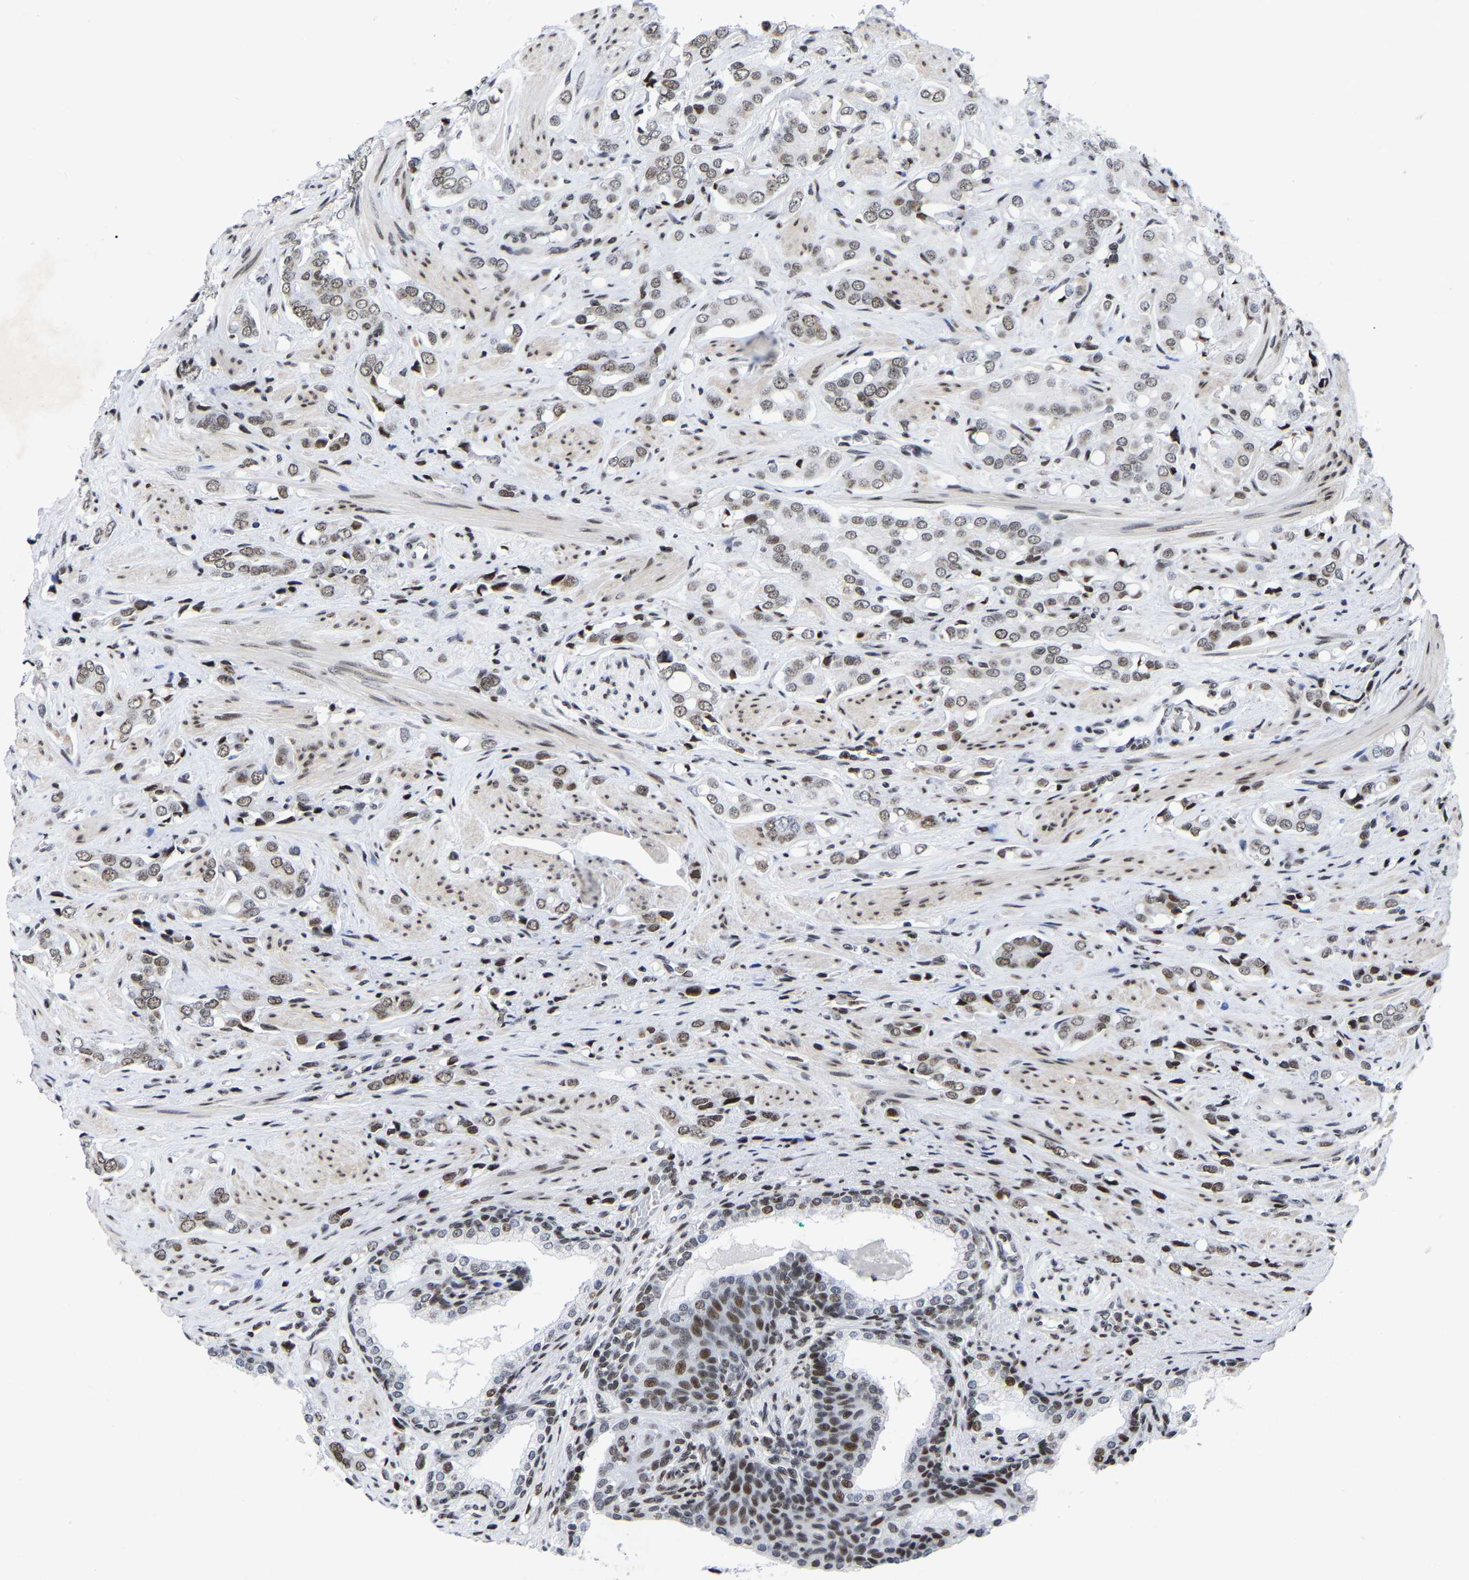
{"staining": {"intensity": "moderate", "quantity": "25%-75%", "location": "nuclear"}, "tissue": "prostate cancer", "cell_type": "Tumor cells", "image_type": "cancer", "snomed": [{"axis": "morphology", "description": "Adenocarcinoma, High grade"}, {"axis": "topography", "description": "Prostate"}], "caption": "Prostate cancer (adenocarcinoma (high-grade)) stained for a protein (brown) demonstrates moderate nuclear positive positivity in approximately 25%-75% of tumor cells.", "gene": "PRCC", "patient": {"sex": "male", "age": 52}}